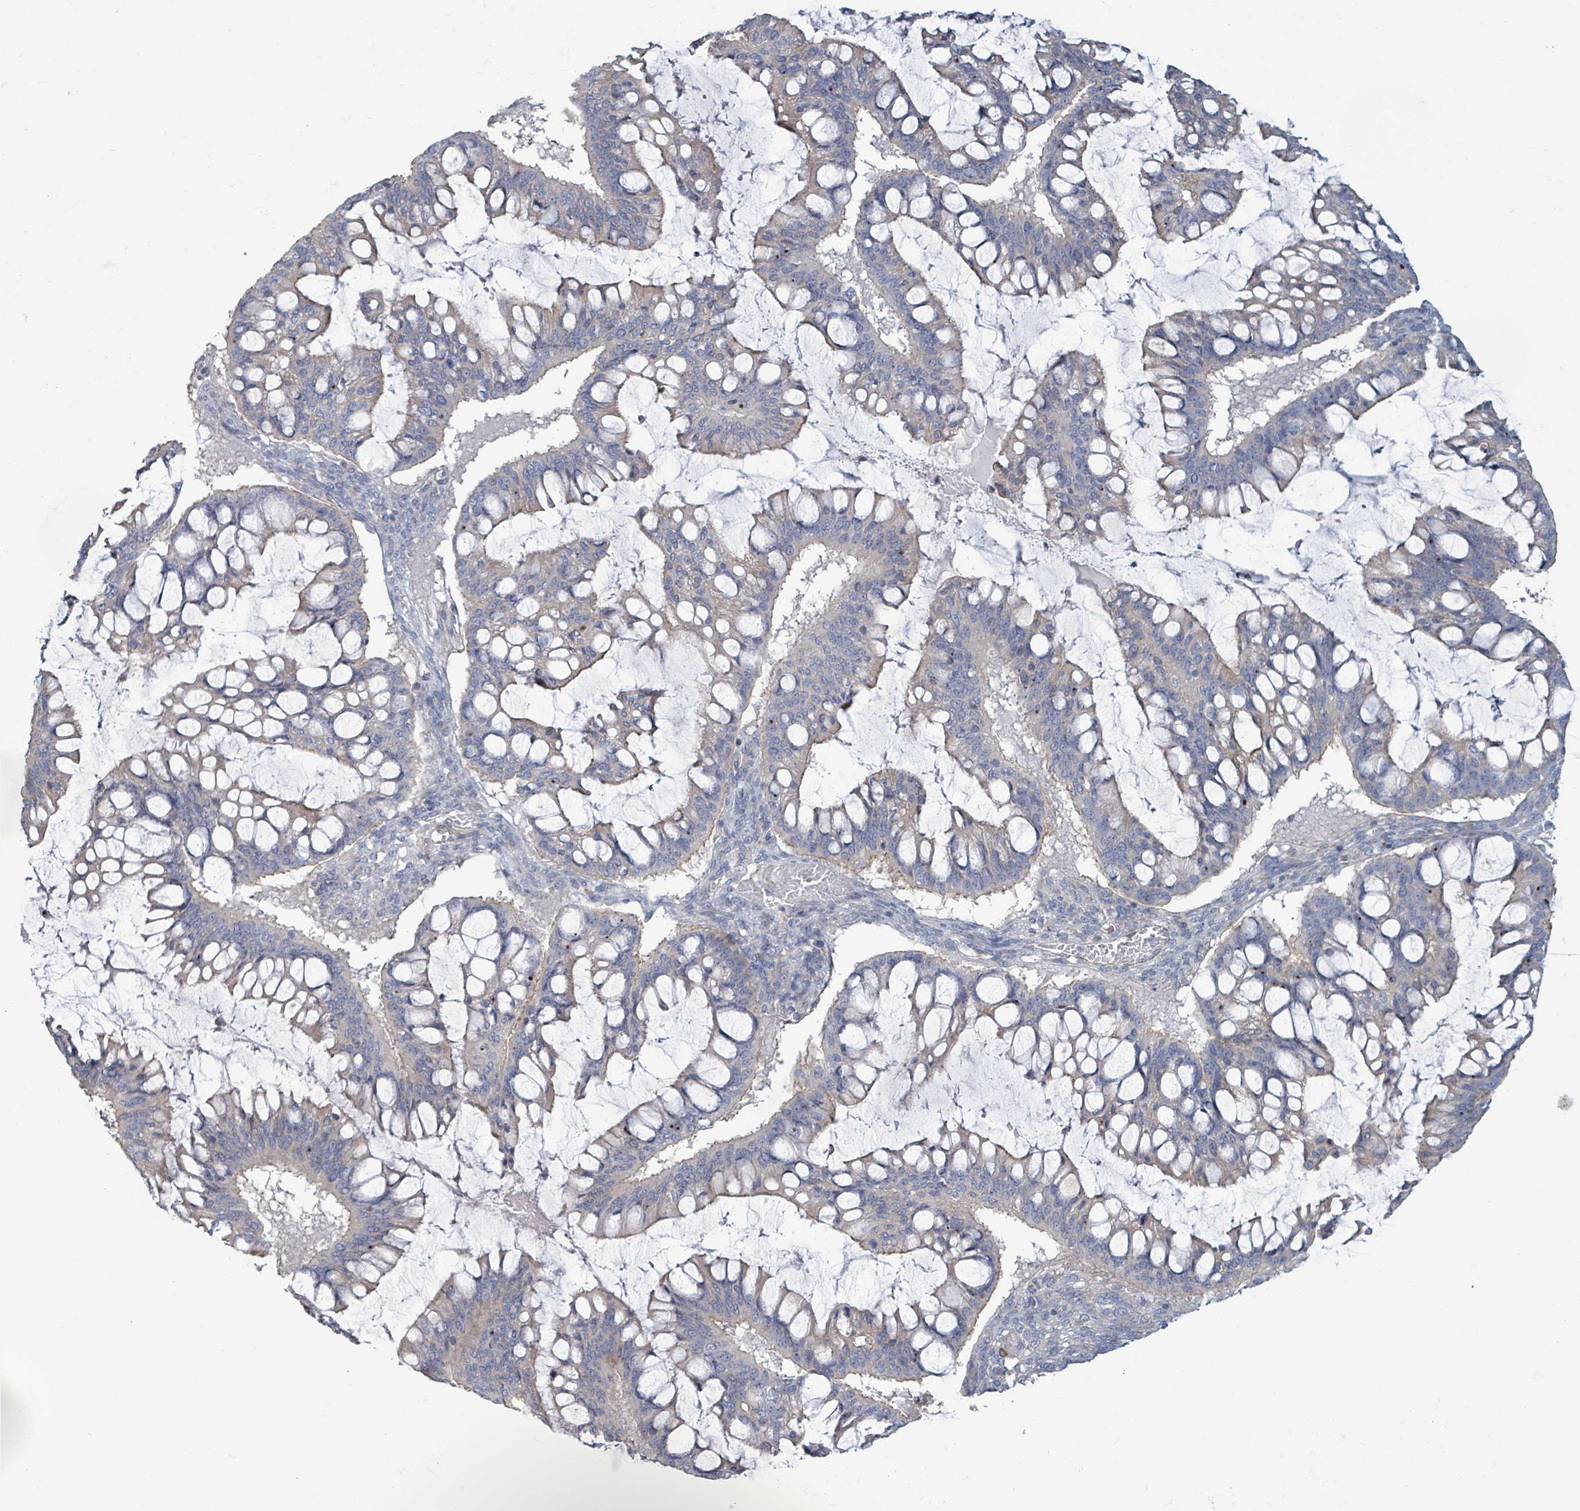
{"staining": {"intensity": "negative", "quantity": "none", "location": "none"}, "tissue": "ovarian cancer", "cell_type": "Tumor cells", "image_type": "cancer", "snomed": [{"axis": "morphology", "description": "Cystadenocarcinoma, mucinous, NOS"}, {"axis": "topography", "description": "Ovary"}], "caption": "An IHC image of ovarian mucinous cystadenocarcinoma is shown. There is no staining in tumor cells of ovarian mucinous cystadenocarcinoma.", "gene": "COL13A1", "patient": {"sex": "female", "age": 73}}